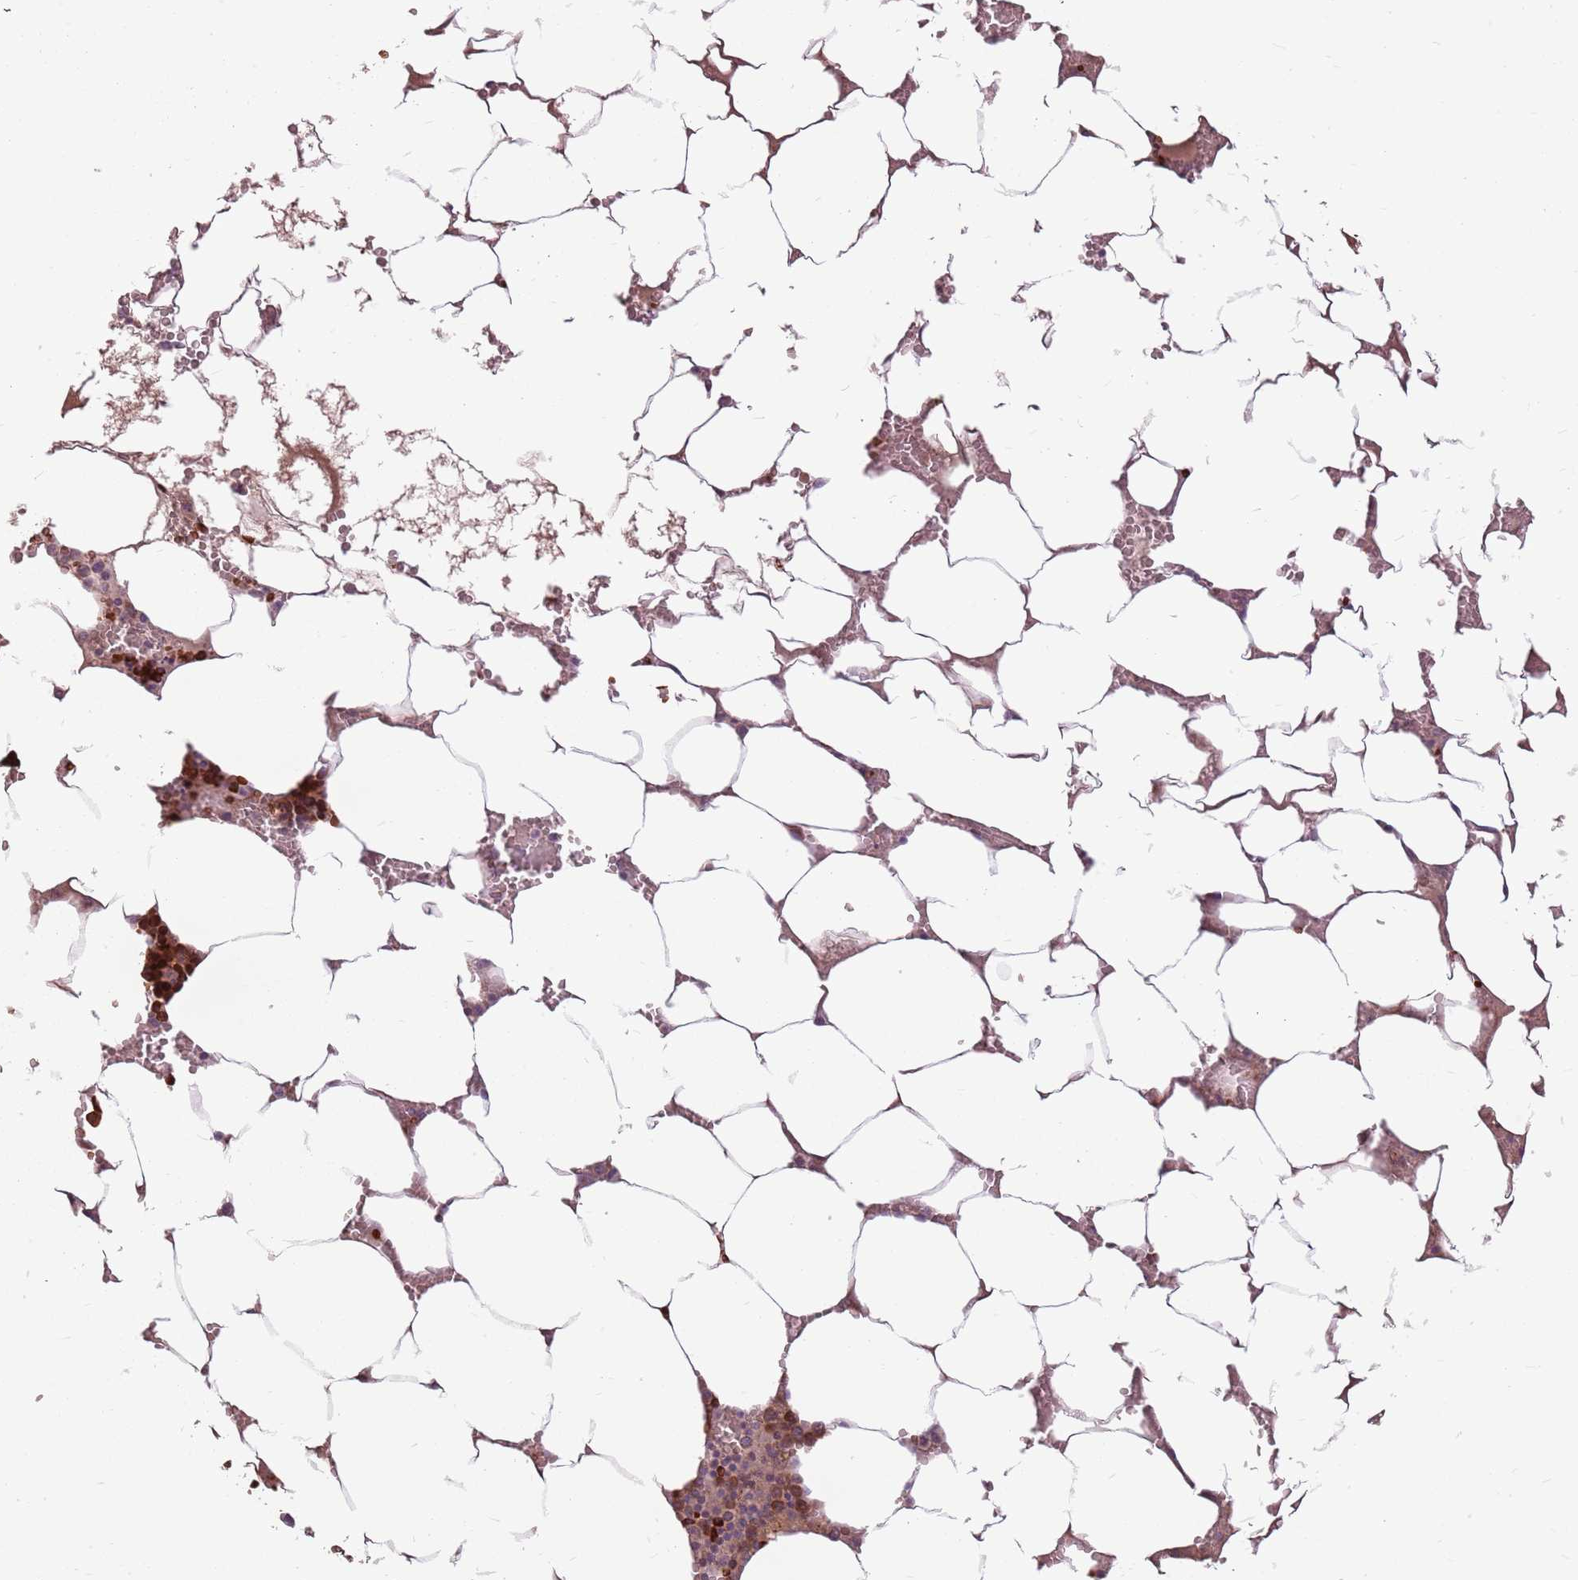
{"staining": {"intensity": "strong", "quantity": "25%-75%", "location": "cytoplasmic/membranous,nuclear"}, "tissue": "bone marrow", "cell_type": "Hematopoietic cells", "image_type": "normal", "snomed": [{"axis": "morphology", "description": "Normal tissue, NOS"}, {"axis": "topography", "description": "Bone marrow"}], "caption": "Unremarkable bone marrow was stained to show a protein in brown. There is high levels of strong cytoplasmic/membranous,nuclear staining in approximately 25%-75% of hematopoietic cells.", "gene": "HSPA14", "patient": {"sex": "male", "age": 70}}